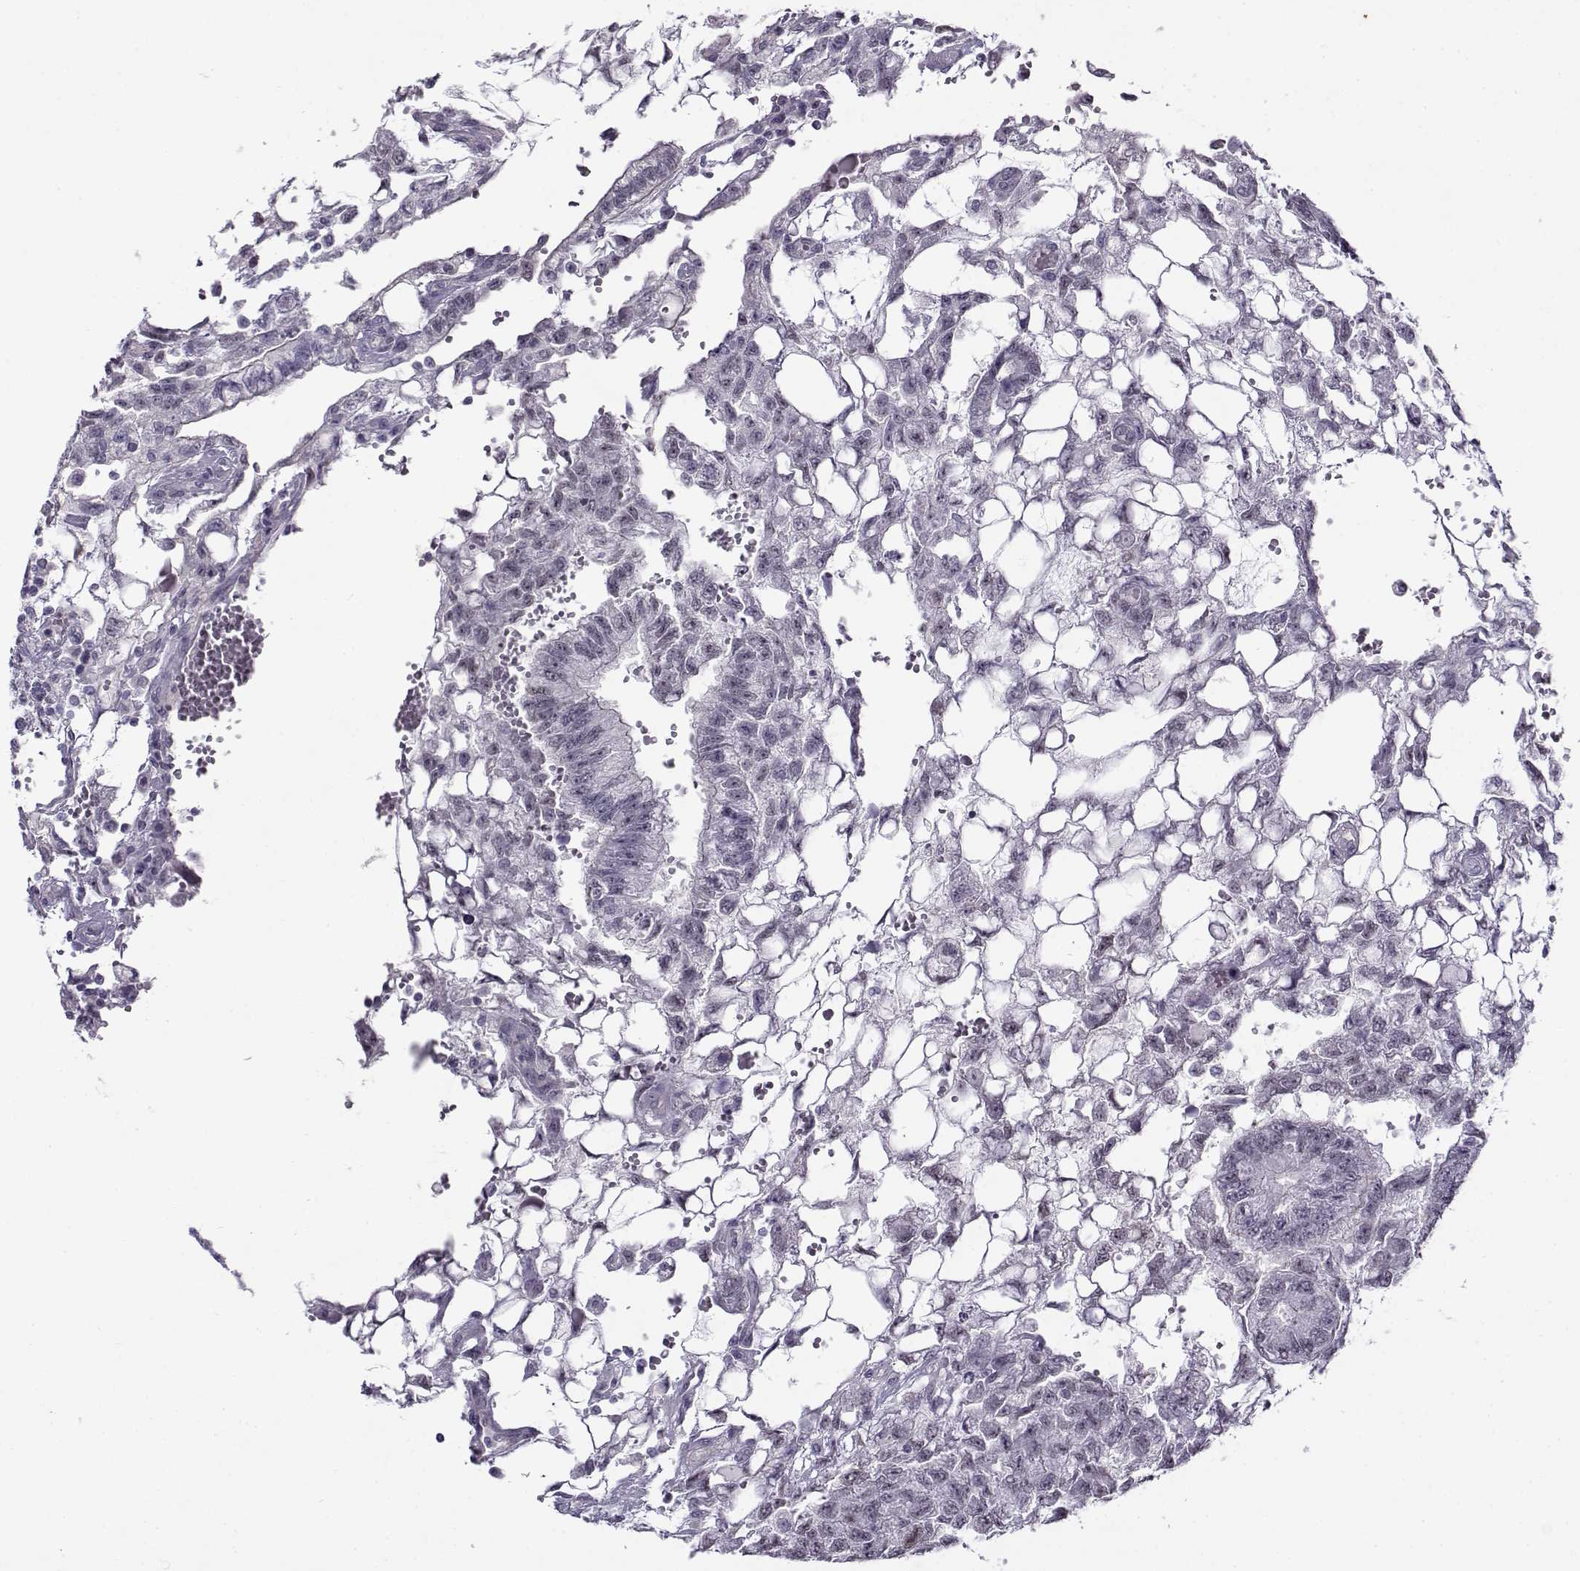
{"staining": {"intensity": "negative", "quantity": "none", "location": "none"}, "tissue": "testis cancer", "cell_type": "Tumor cells", "image_type": "cancer", "snomed": [{"axis": "morphology", "description": "Carcinoma, Embryonal, NOS"}, {"axis": "topography", "description": "Testis"}], "caption": "IHC histopathology image of testis cancer stained for a protein (brown), which shows no positivity in tumor cells.", "gene": "TEX55", "patient": {"sex": "male", "age": 32}}